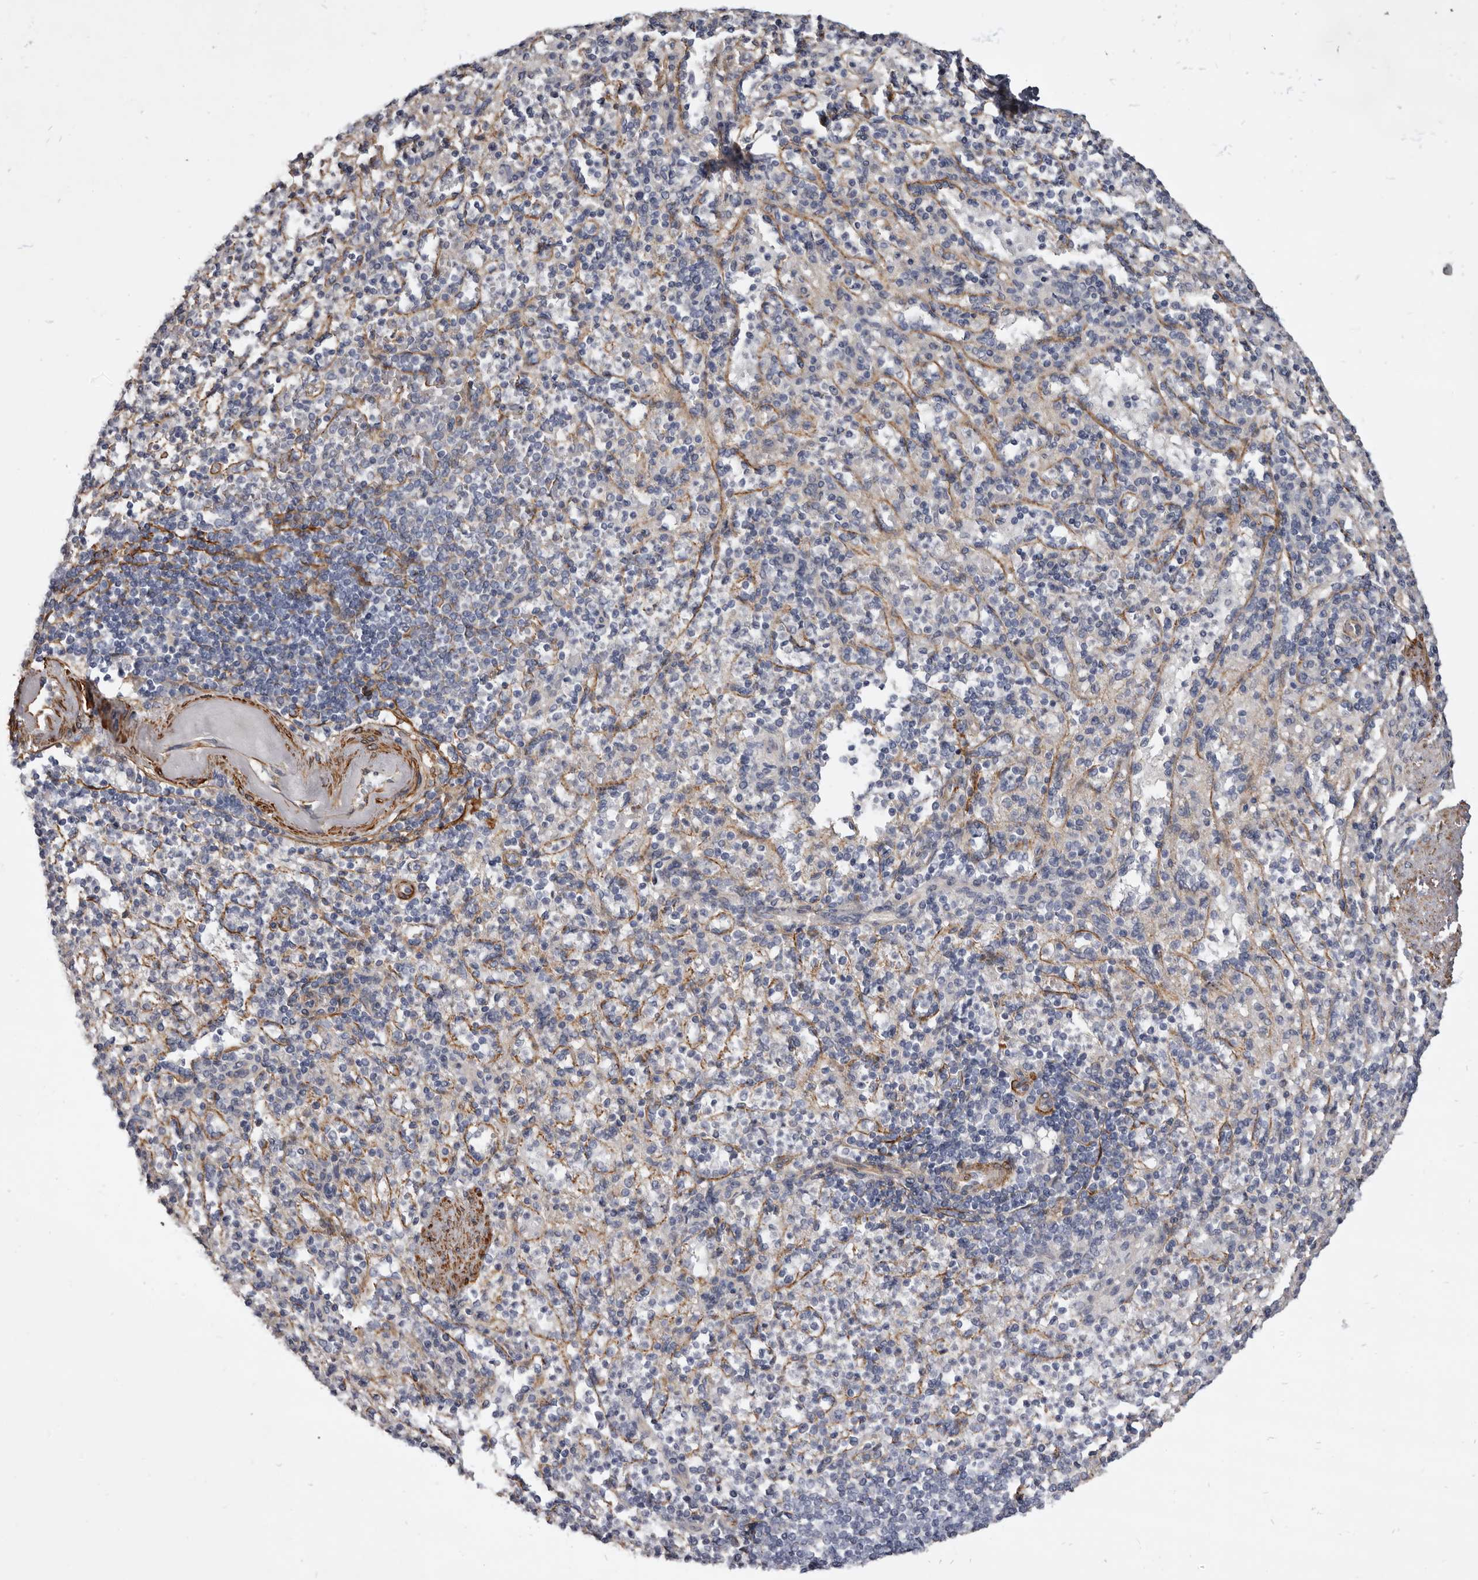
{"staining": {"intensity": "negative", "quantity": "none", "location": "none"}, "tissue": "spleen", "cell_type": "Cells in red pulp", "image_type": "normal", "snomed": [{"axis": "morphology", "description": "Normal tissue, NOS"}, {"axis": "topography", "description": "Spleen"}], "caption": "IHC histopathology image of benign spleen: human spleen stained with DAB (3,3'-diaminobenzidine) exhibits no significant protein staining in cells in red pulp.", "gene": "CGN", "patient": {"sex": "female", "age": 74}}